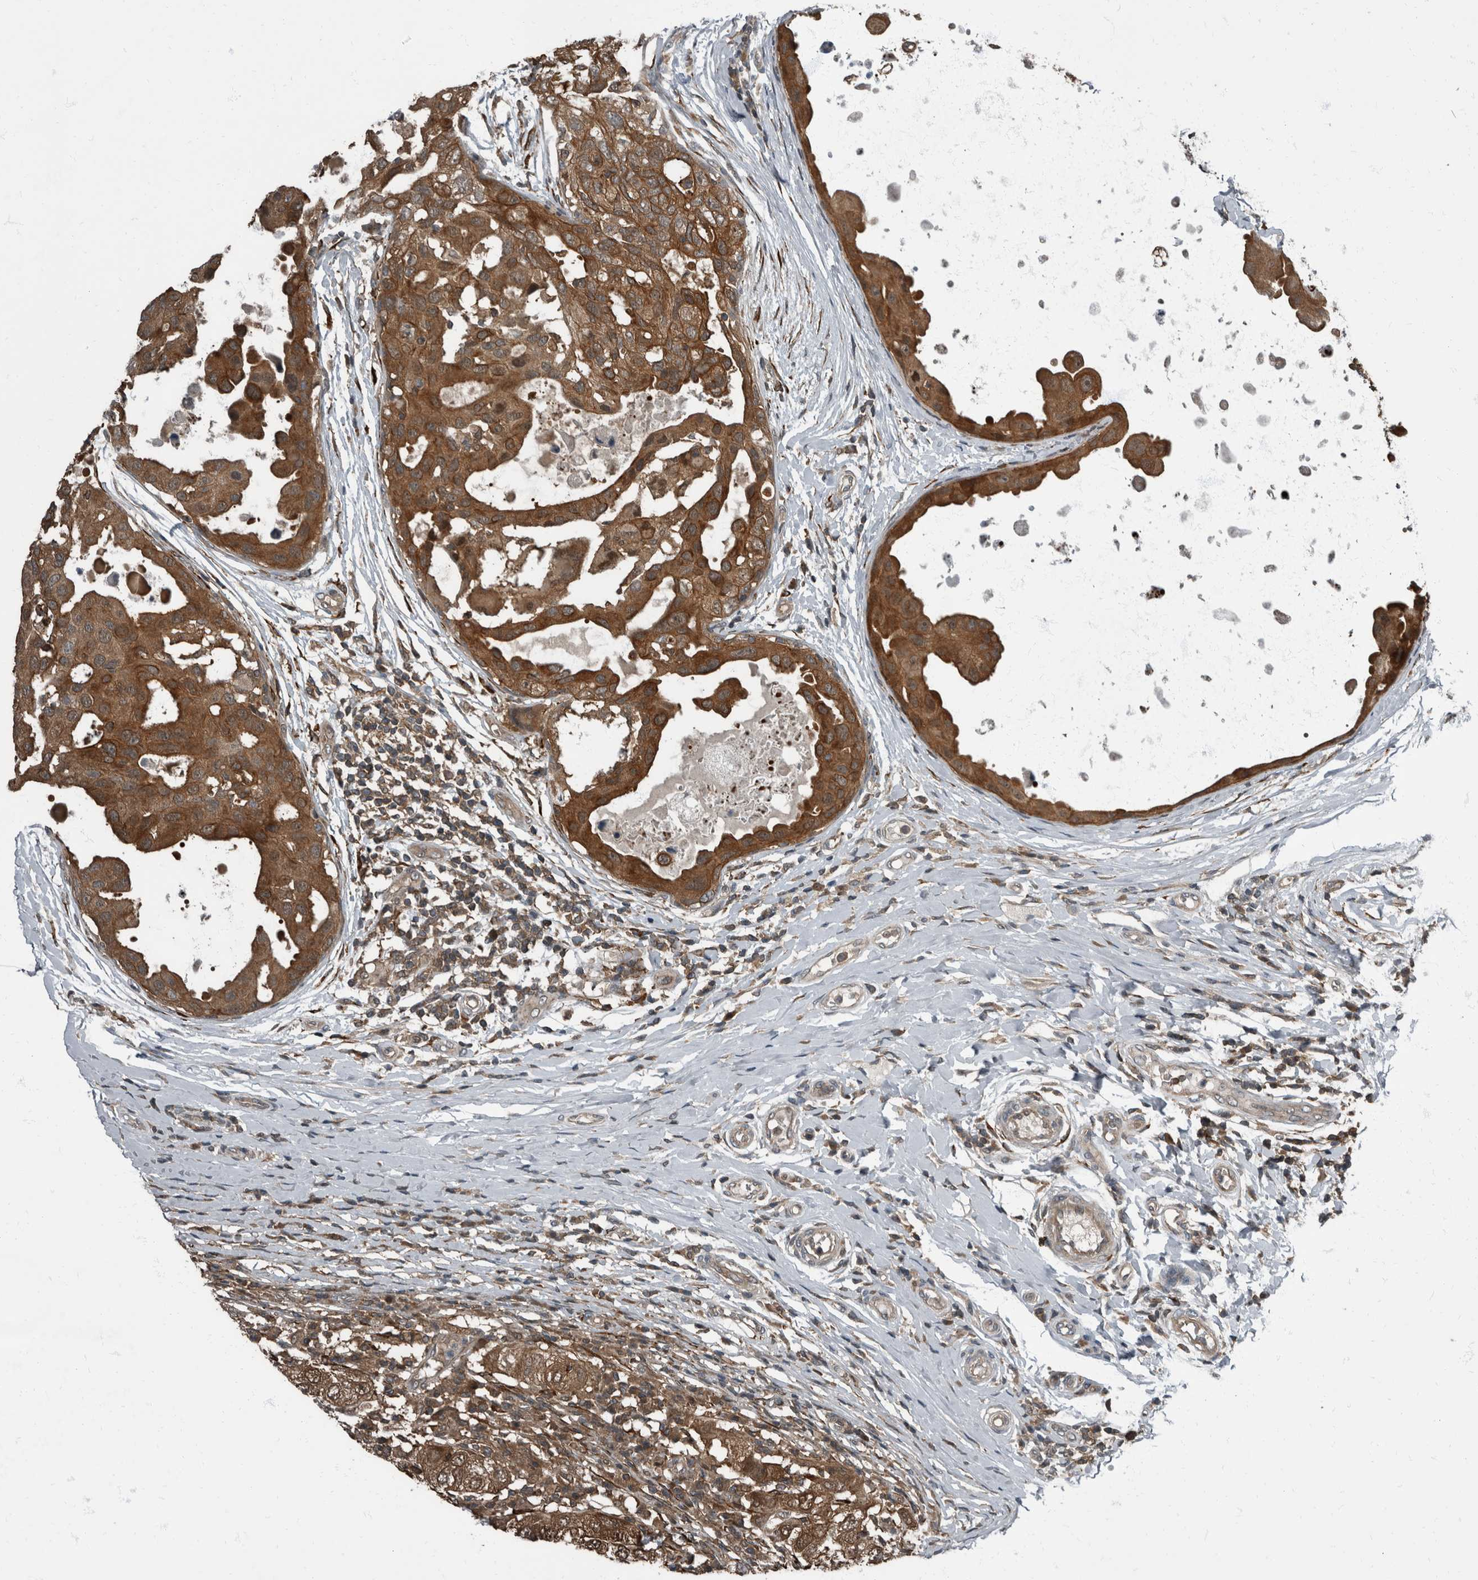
{"staining": {"intensity": "strong", "quantity": ">75%", "location": "cytoplasmic/membranous"}, "tissue": "breast cancer", "cell_type": "Tumor cells", "image_type": "cancer", "snomed": [{"axis": "morphology", "description": "Duct carcinoma"}, {"axis": "topography", "description": "Breast"}], "caption": "Tumor cells show high levels of strong cytoplasmic/membranous staining in about >75% of cells in breast cancer.", "gene": "RABGGTB", "patient": {"sex": "female", "age": 27}}